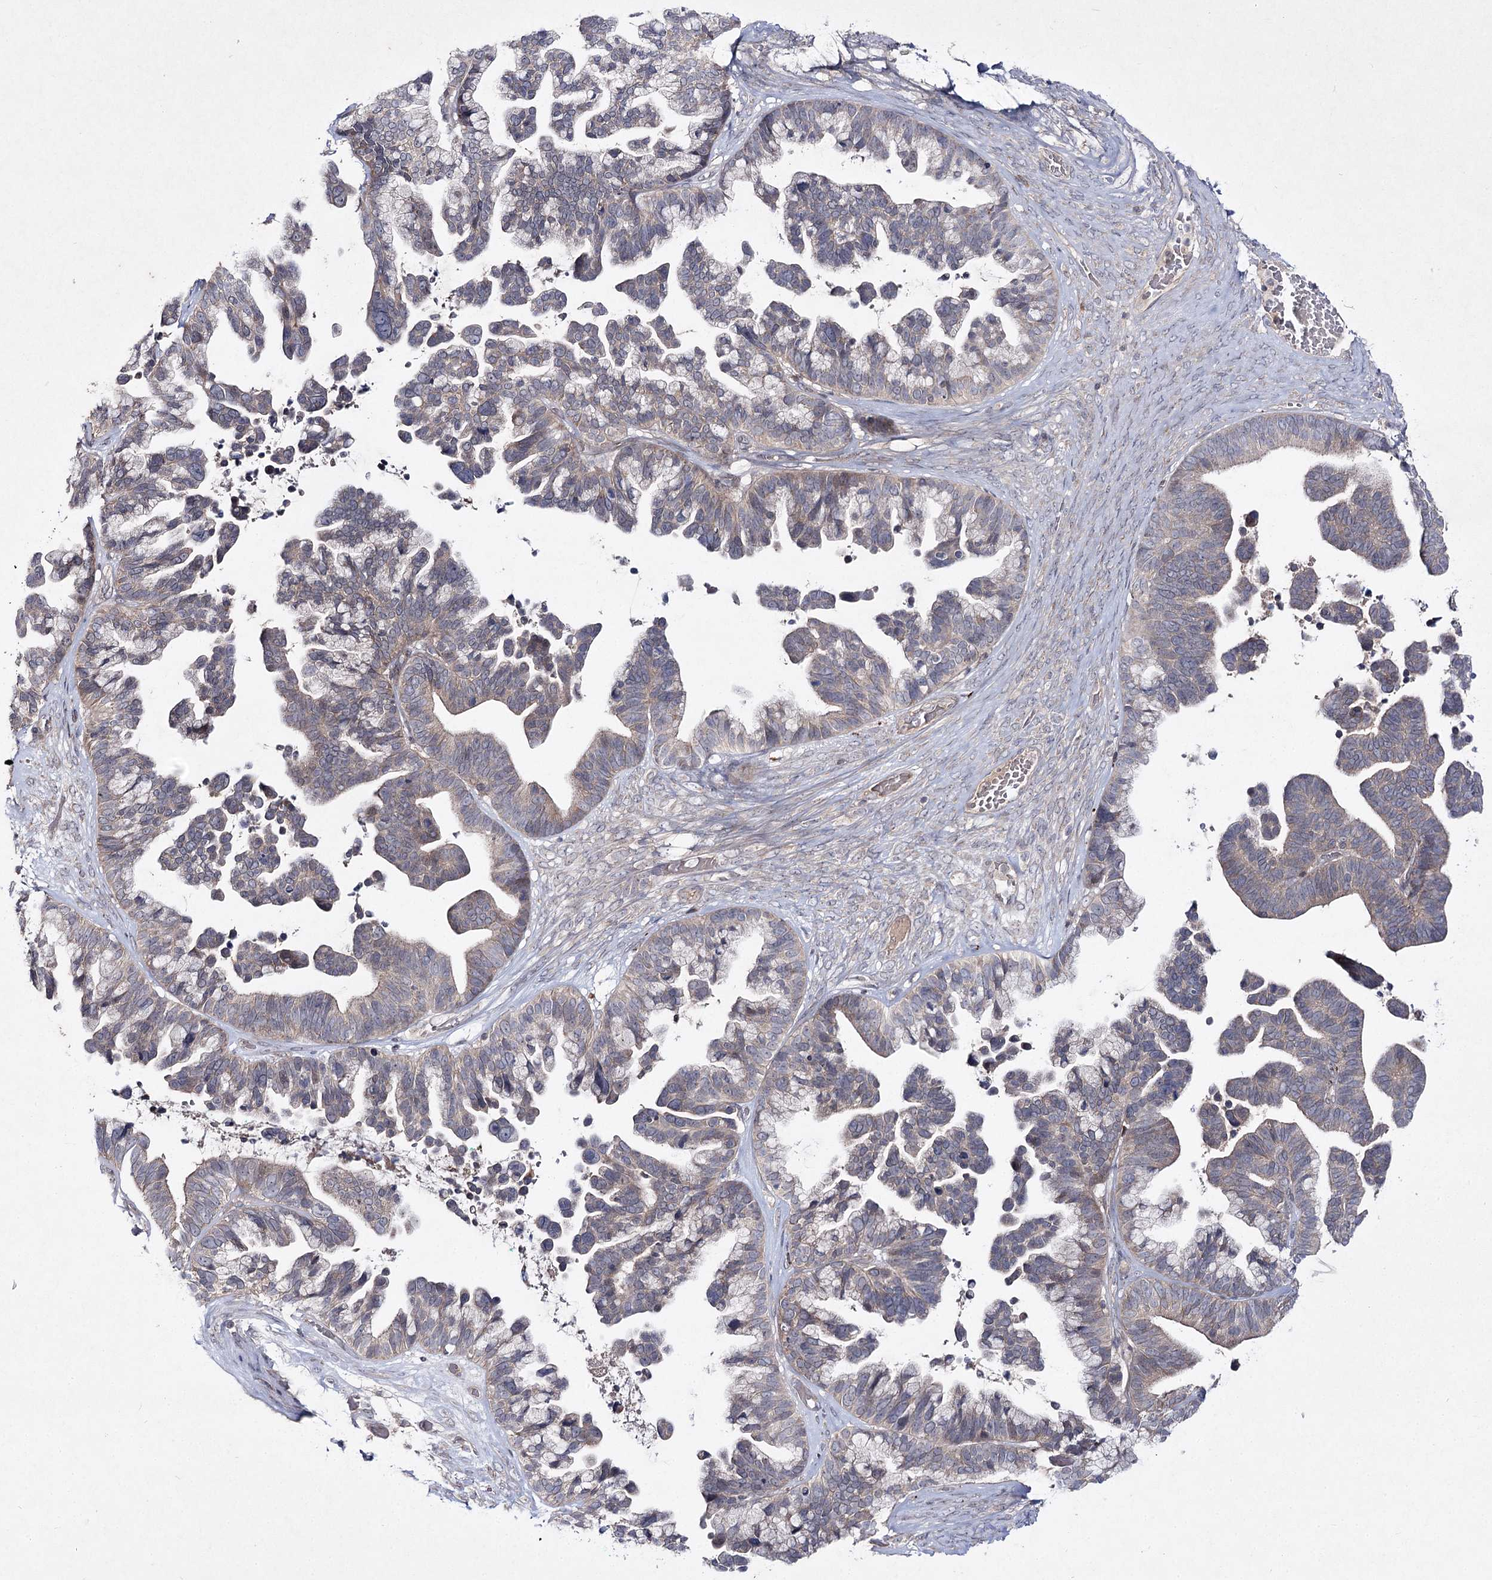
{"staining": {"intensity": "weak", "quantity": "25%-75%", "location": "cytoplasmic/membranous"}, "tissue": "ovarian cancer", "cell_type": "Tumor cells", "image_type": "cancer", "snomed": [{"axis": "morphology", "description": "Cystadenocarcinoma, serous, NOS"}, {"axis": "topography", "description": "Ovary"}], "caption": "A photomicrograph of ovarian cancer (serous cystadenocarcinoma) stained for a protein reveals weak cytoplasmic/membranous brown staining in tumor cells.", "gene": "CIB2", "patient": {"sex": "female", "age": 56}}